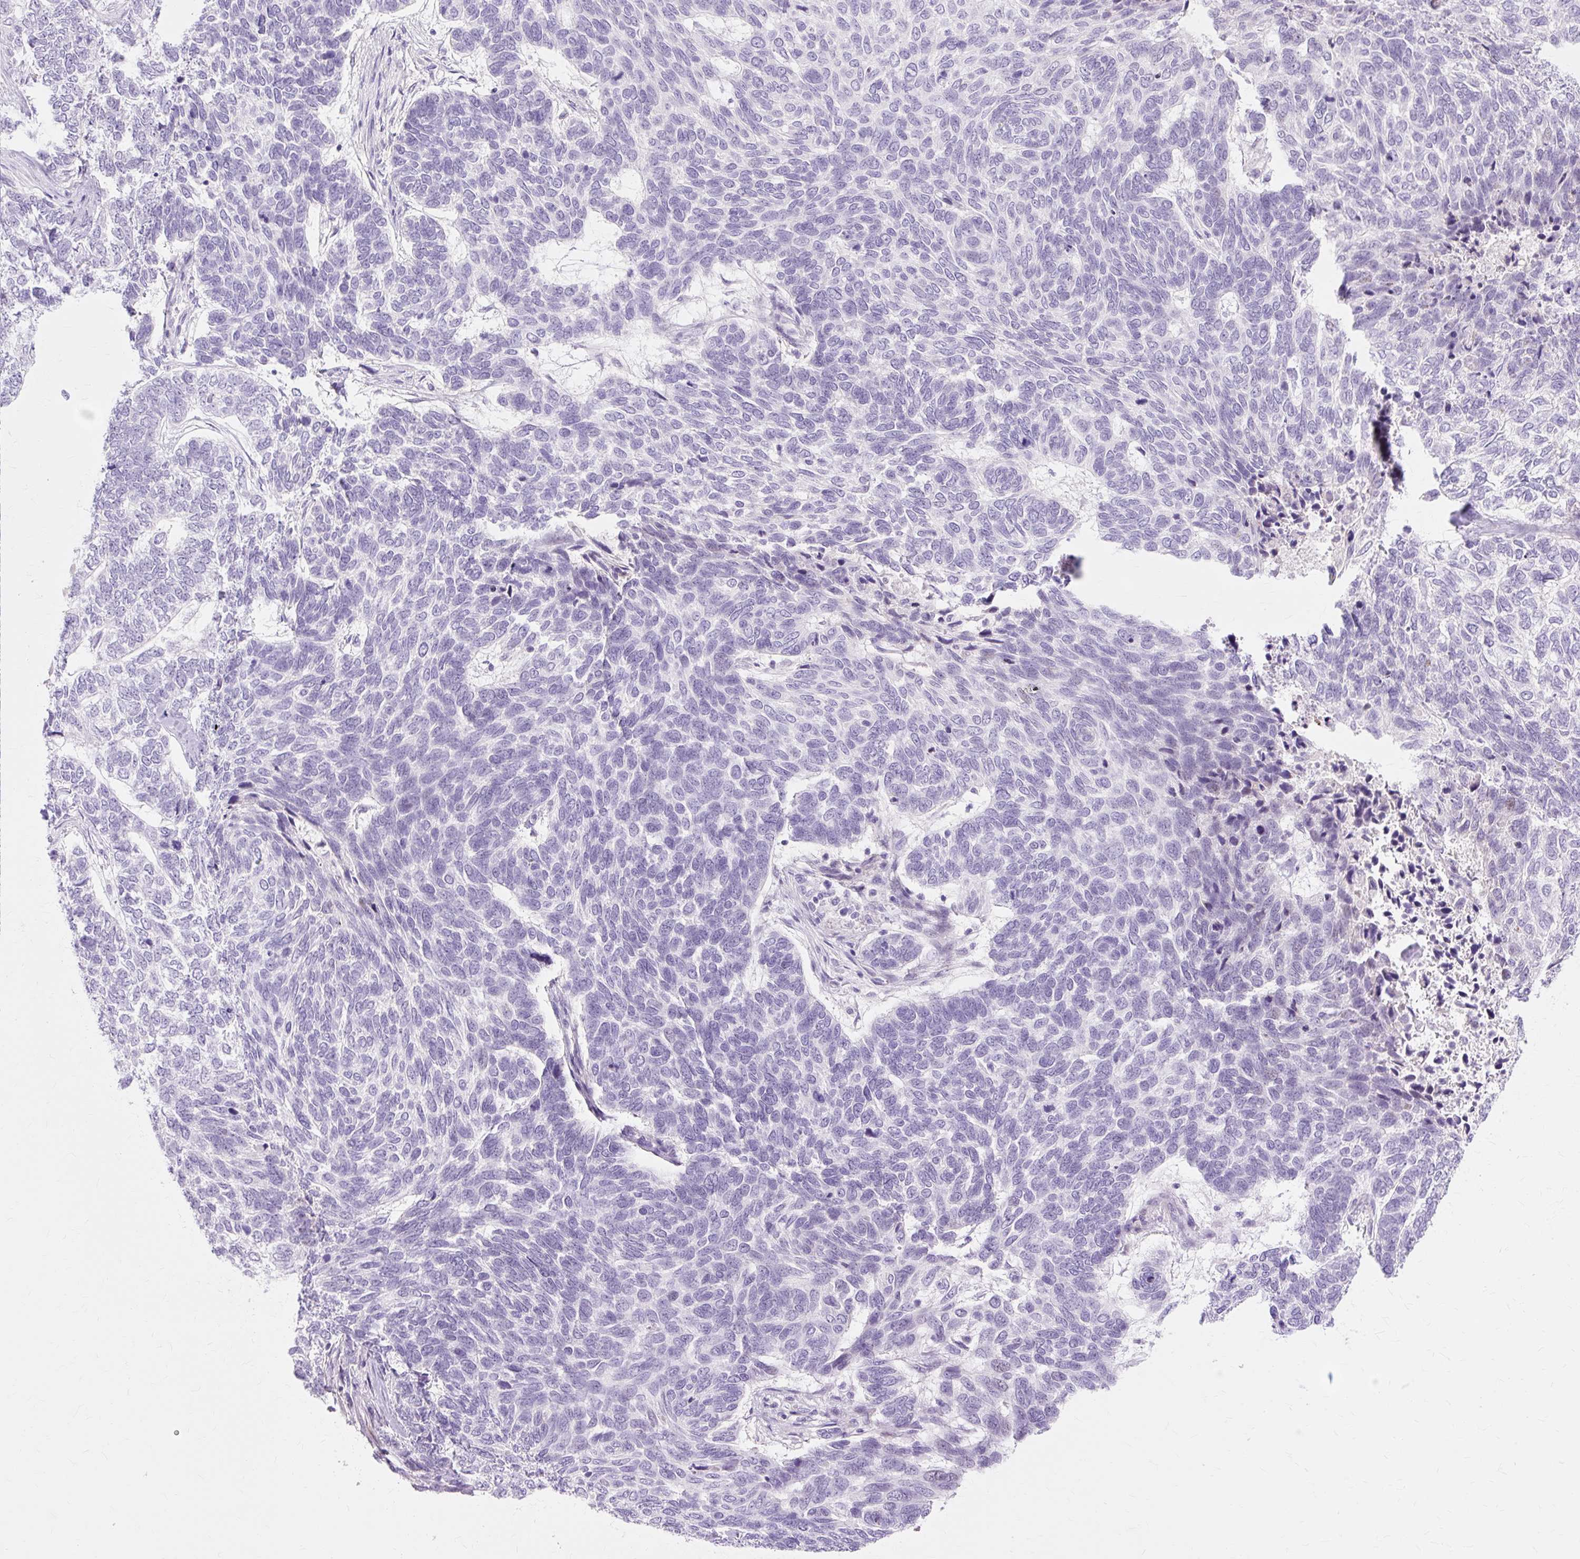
{"staining": {"intensity": "negative", "quantity": "none", "location": "none"}, "tissue": "skin cancer", "cell_type": "Tumor cells", "image_type": "cancer", "snomed": [{"axis": "morphology", "description": "Basal cell carcinoma"}, {"axis": "topography", "description": "Skin"}], "caption": "The histopathology image shows no significant positivity in tumor cells of skin cancer. (DAB IHC visualized using brightfield microscopy, high magnification).", "gene": "IRX2", "patient": {"sex": "female", "age": 65}}